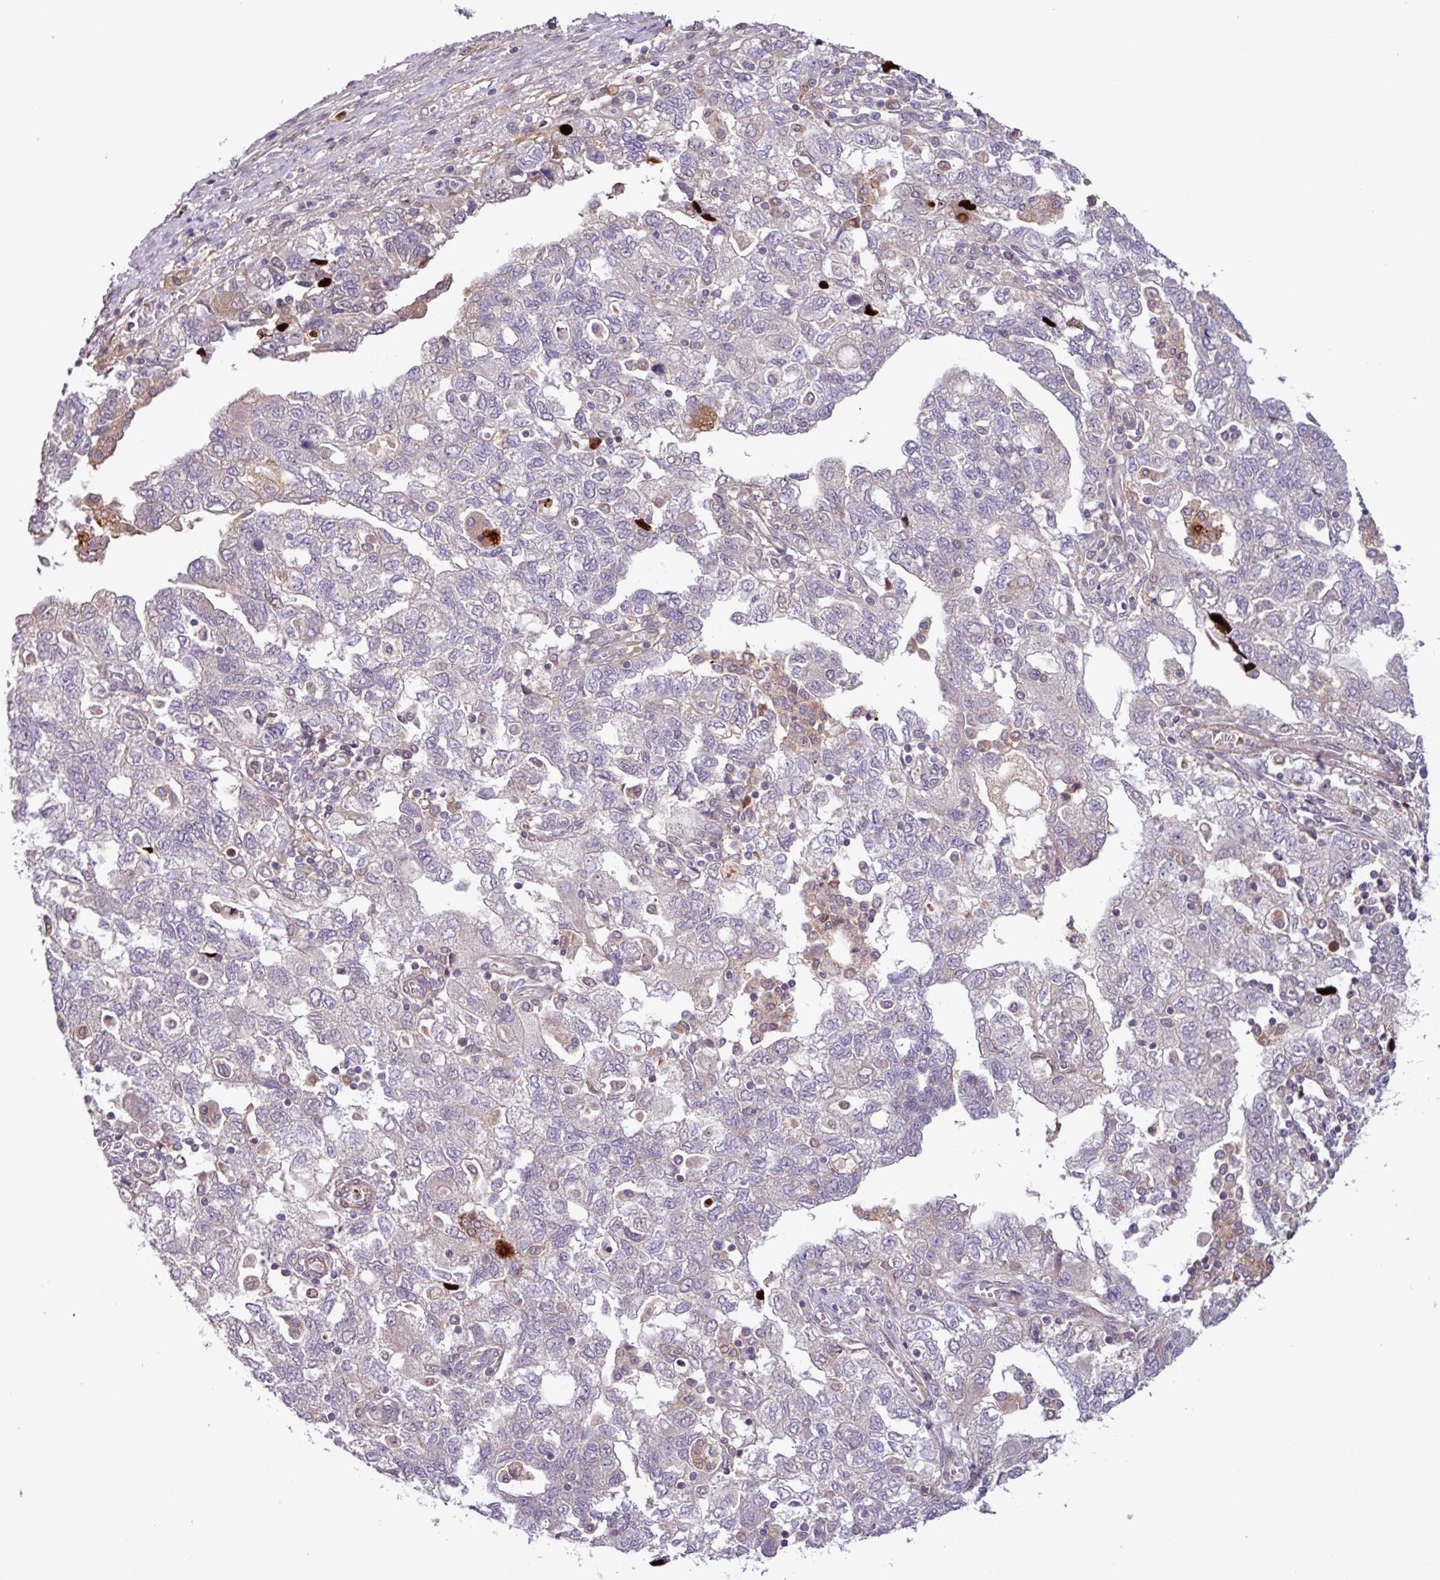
{"staining": {"intensity": "negative", "quantity": "none", "location": "none"}, "tissue": "ovarian cancer", "cell_type": "Tumor cells", "image_type": "cancer", "snomed": [{"axis": "morphology", "description": "Carcinoma, NOS"}, {"axis": "morphology", "description": "Cystadenocarcinoma, serous, NOS"}, {"axis": "topography", "description": "Ovary"}], "caption": "Human ovarian cancer (serous cystadenocarcinoma) stained for a protein using immunohistochemistry (IHC) exhibits no positivity in tumor cells.", "gene": "PCED1A", "patient": {"sex": "female", "age": 69}}